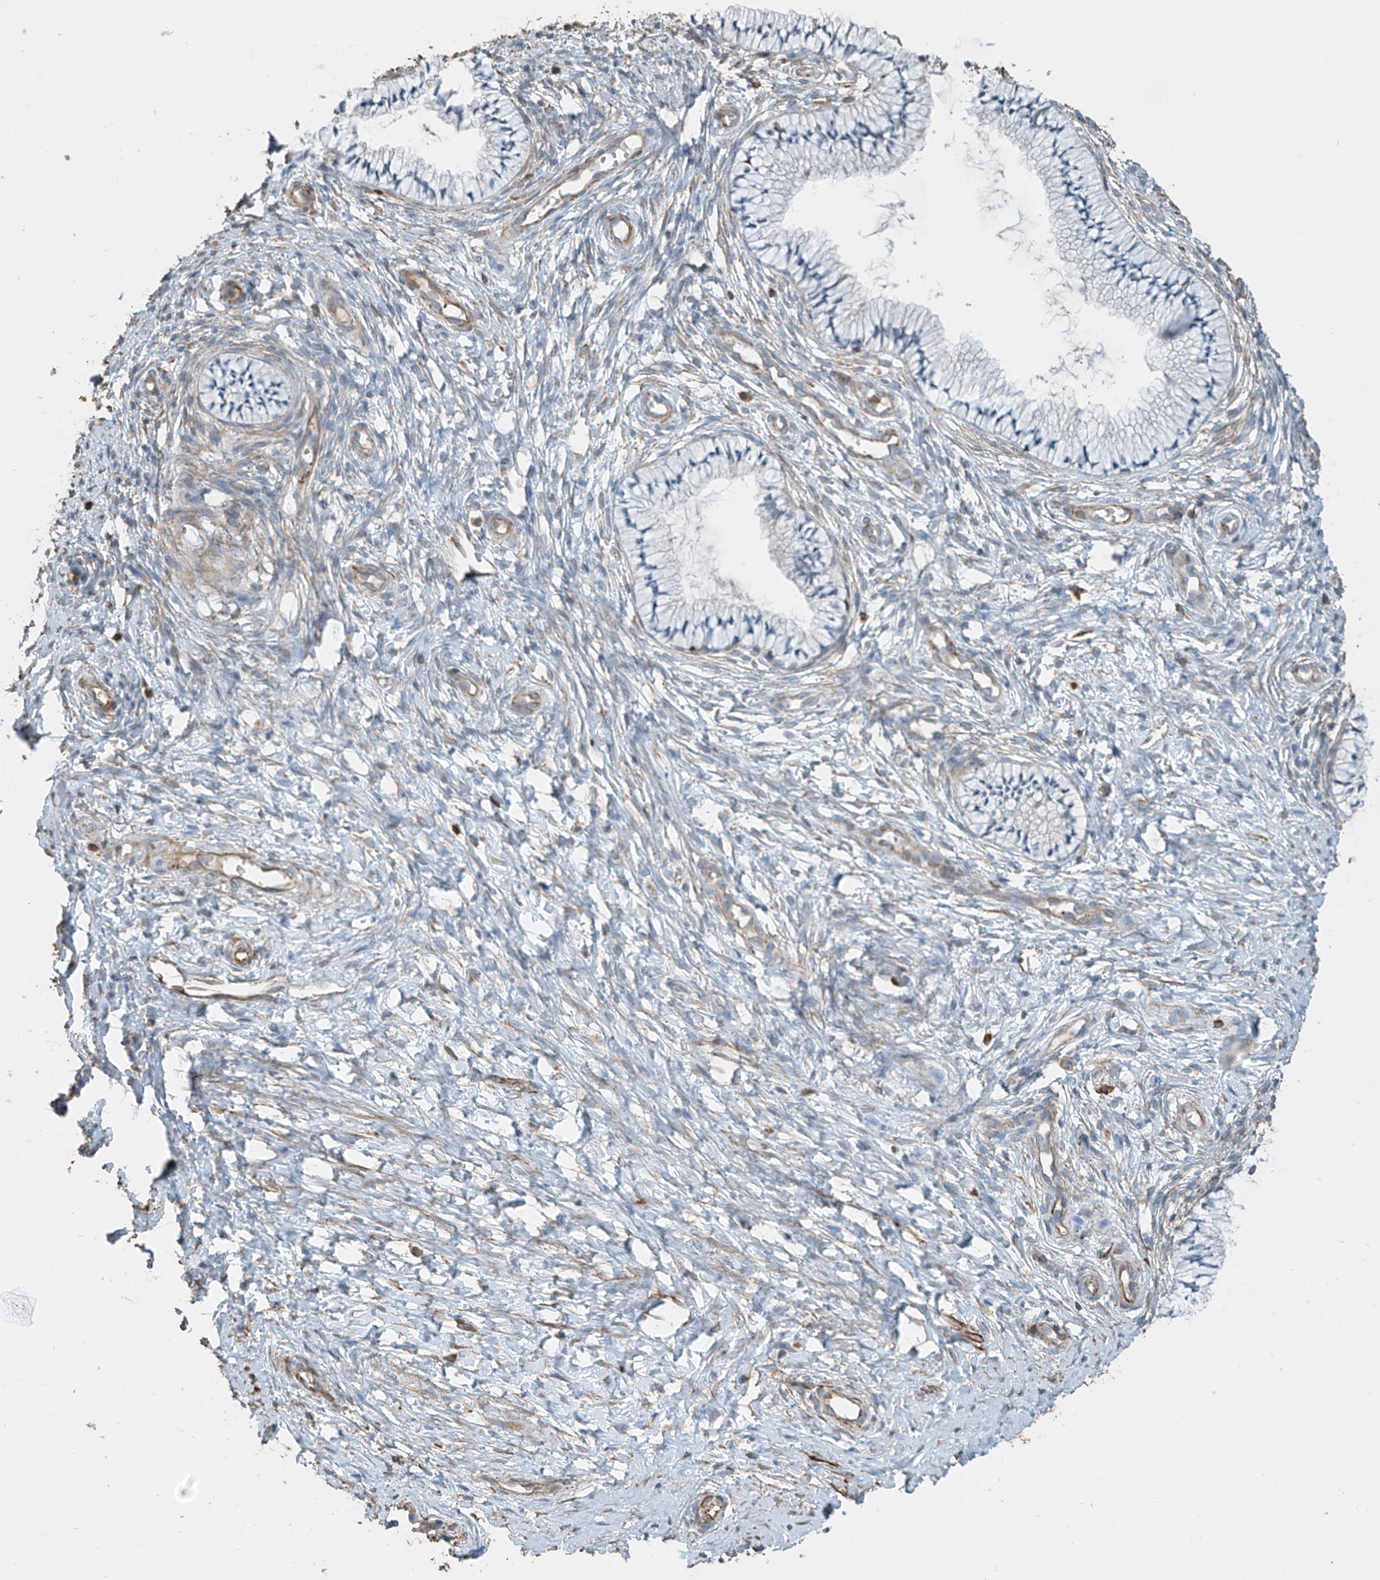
{"staining": {"intensity": "negative", "quantity": "none", "location": "none"}, "tissue": "cervix", "cell_type": "Glandular cells", "image_type": "normal", "snomed": [{"axis": "morphology", "description": "Normal tissue, NOS"}, {"axis": "topography", "description": "Cervix"}], "caption": "There is no significant staining in glandular cells of cervix.", "gene": "SH3BGRL3", "patient": {"sex": "female", "age": 36}}